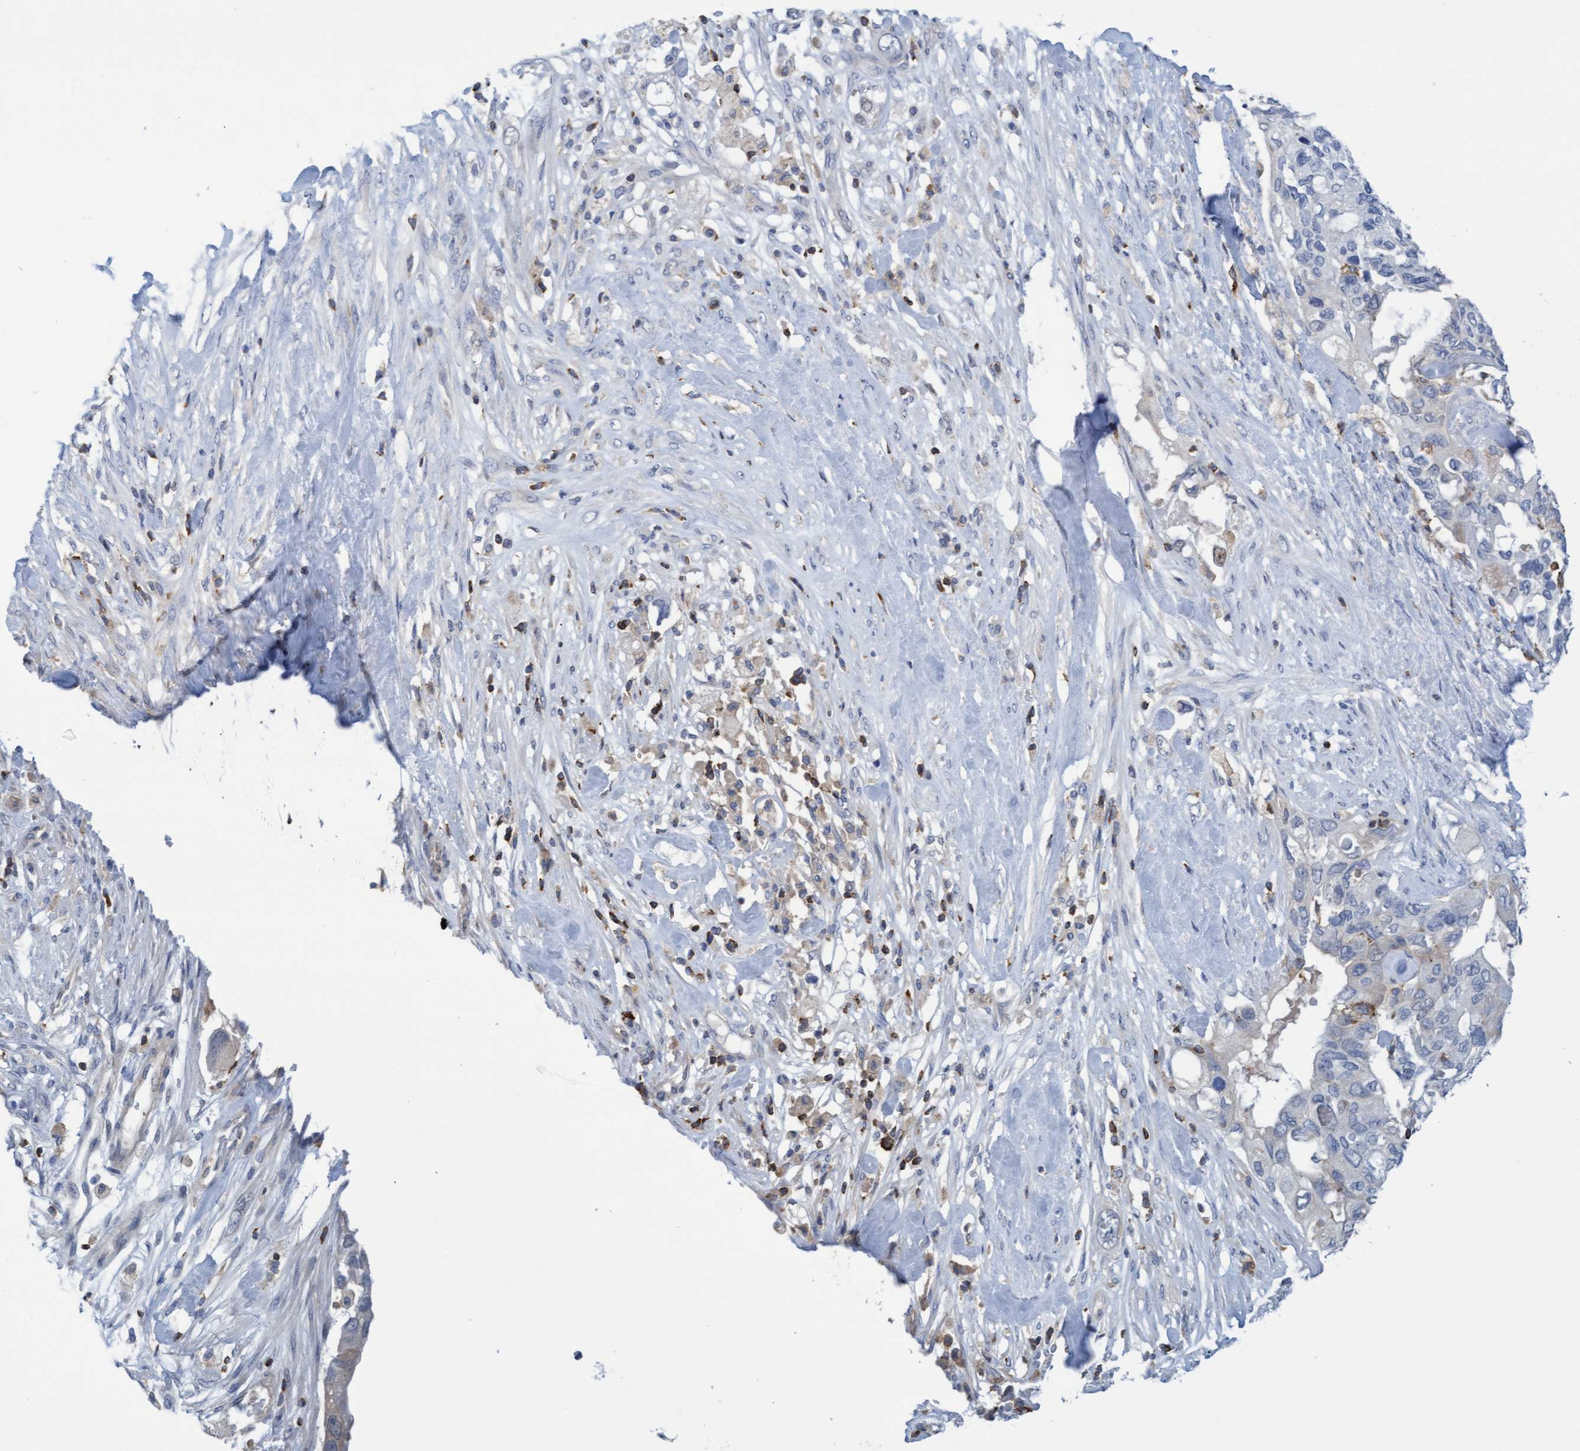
{"staining": {"intensity": "negative", "quantity": "none", "location": "none"}, "tissue": "pancreatic cancer", "cell_type": "Tumor cells", "image_type": "cancer", "snomed": [{"axis": "morphology", "description": "Adenocarcinoma, NOS"}, {"axis": "topography", "description": "Pancreas"}], "caption": "This micrograph is of adenocarcinoma (pancreatic) stained with immunohistochemistry (IHC) to label a protein in brown with the nuclei are counter-stained blue. There is no staining in tumor cells.", "gene": "FNBP1", "patient": {"sex": "female", "age": 56}}